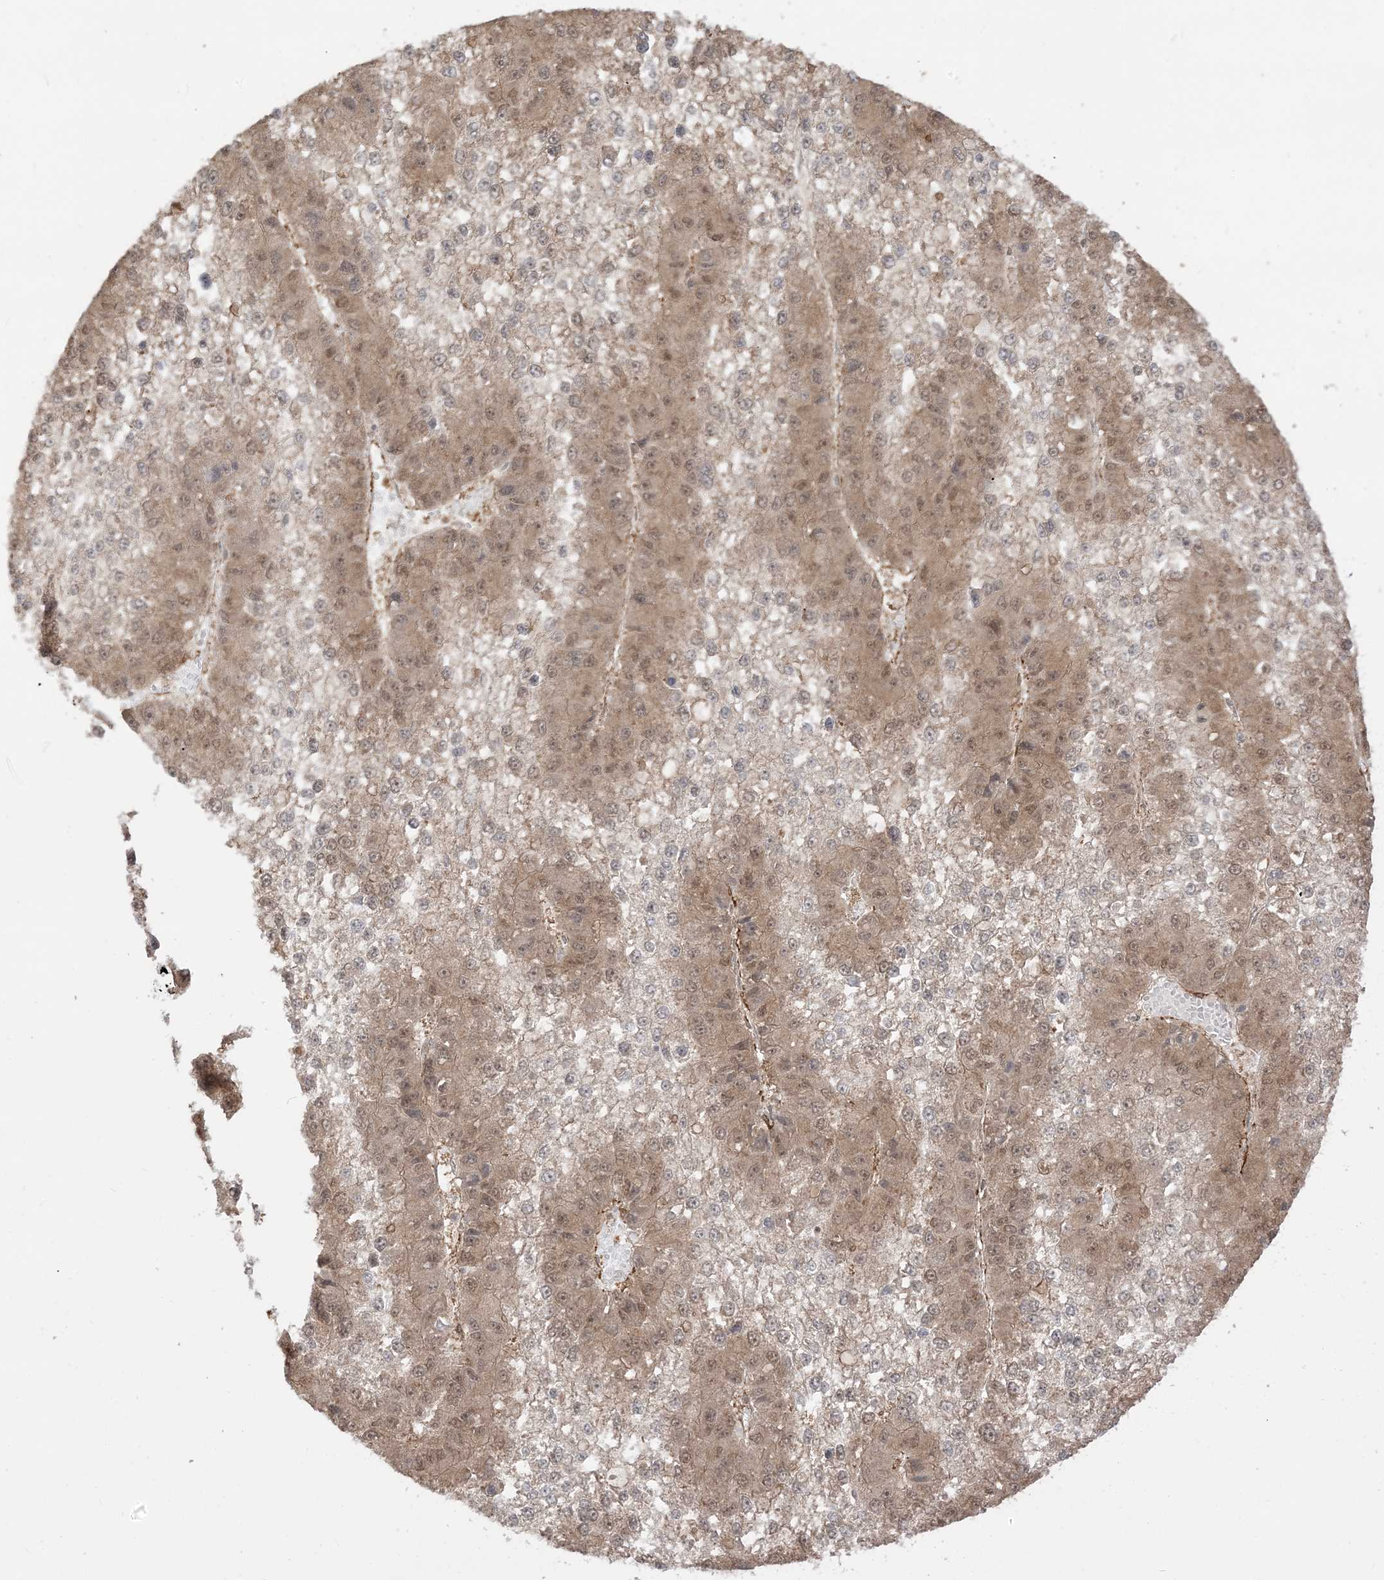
{"staining": {"intensity": "weak", "quantity": ">75%", "location": "cytoplasmic/membranous,nuclear"}, "tissue": "liver cancer", "cell_type": "Tumor cells", "image_type": "cancer", "snomed": [{"axis": "morphology", "description": "Carcinoma, Hepatocellular, NOS"}, {"axis": "topography", "description": "Liver"}], "caption": "This histopathology image displays liver cancer stained with immunohistochemistry (IHC) to label a protein in brown. The cytoplasmic/membranous and nuclear of tumor cells show weak positivity for the protein. Nuclei are counter-stained blue.", "gene": "TBCC", "patient": {"sex": "female", "age": 73}}